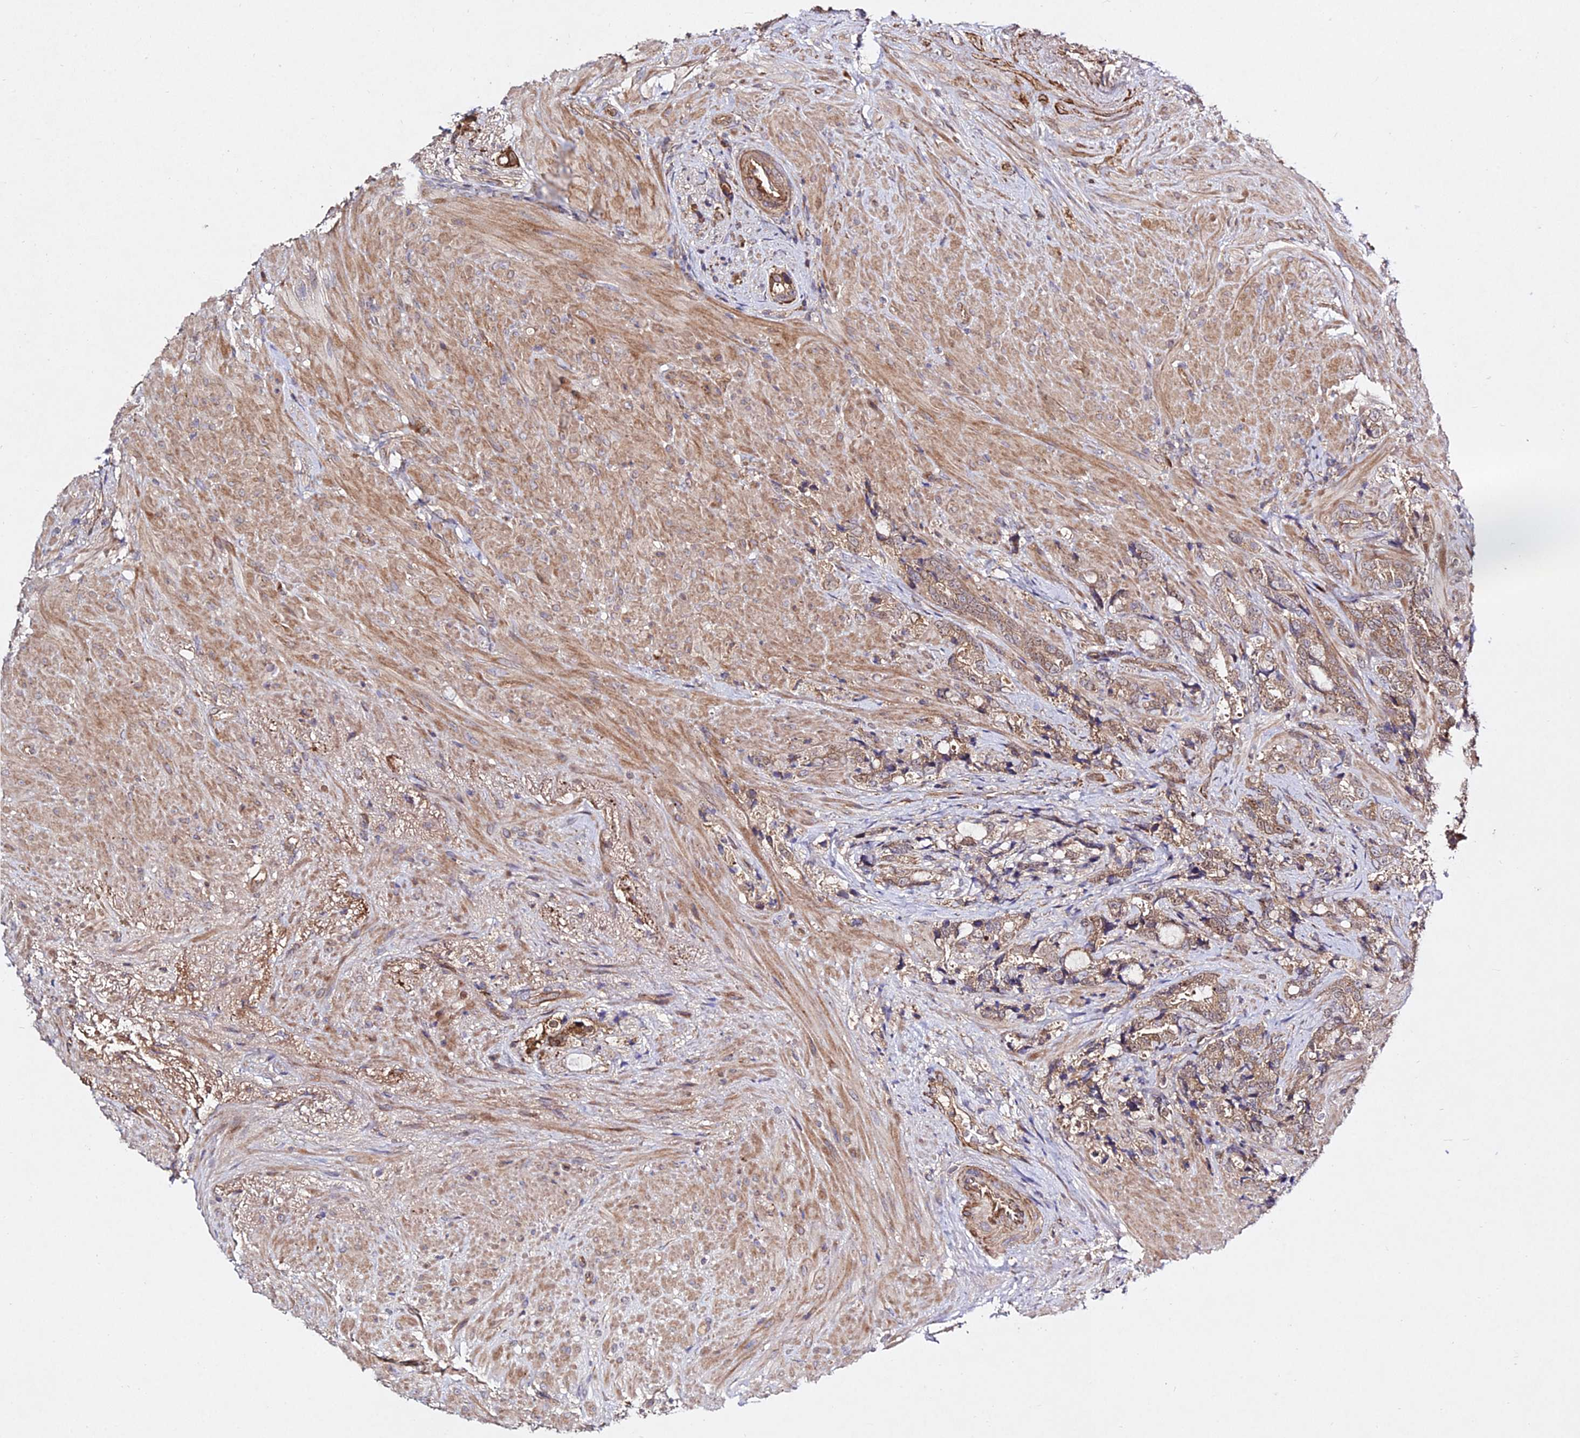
{"staining": {"intensity": "moderate", "quantity": "25%-75%", "location": "cytoplasmic/membranous"}, "tissue": "prostate cancer", "cell_type": "Tumor cells", "image_type": "cancer", "snomed": [{"axis": "morphology", "description": "Adenocarcinoma, High grade"}, {"axis": "topography", "description": "Prostate"}], "caption": "An immunohistochemistry photomicrograph of neoplastic tissue is shown. Protein staining in brown shows moderate cytoplasmic/membranous positivity in high-grade adenocarcinoma (prostate) within tumor cells.", "gene": "GRTP1", "patient": {"sex": "male", "age": 74}}